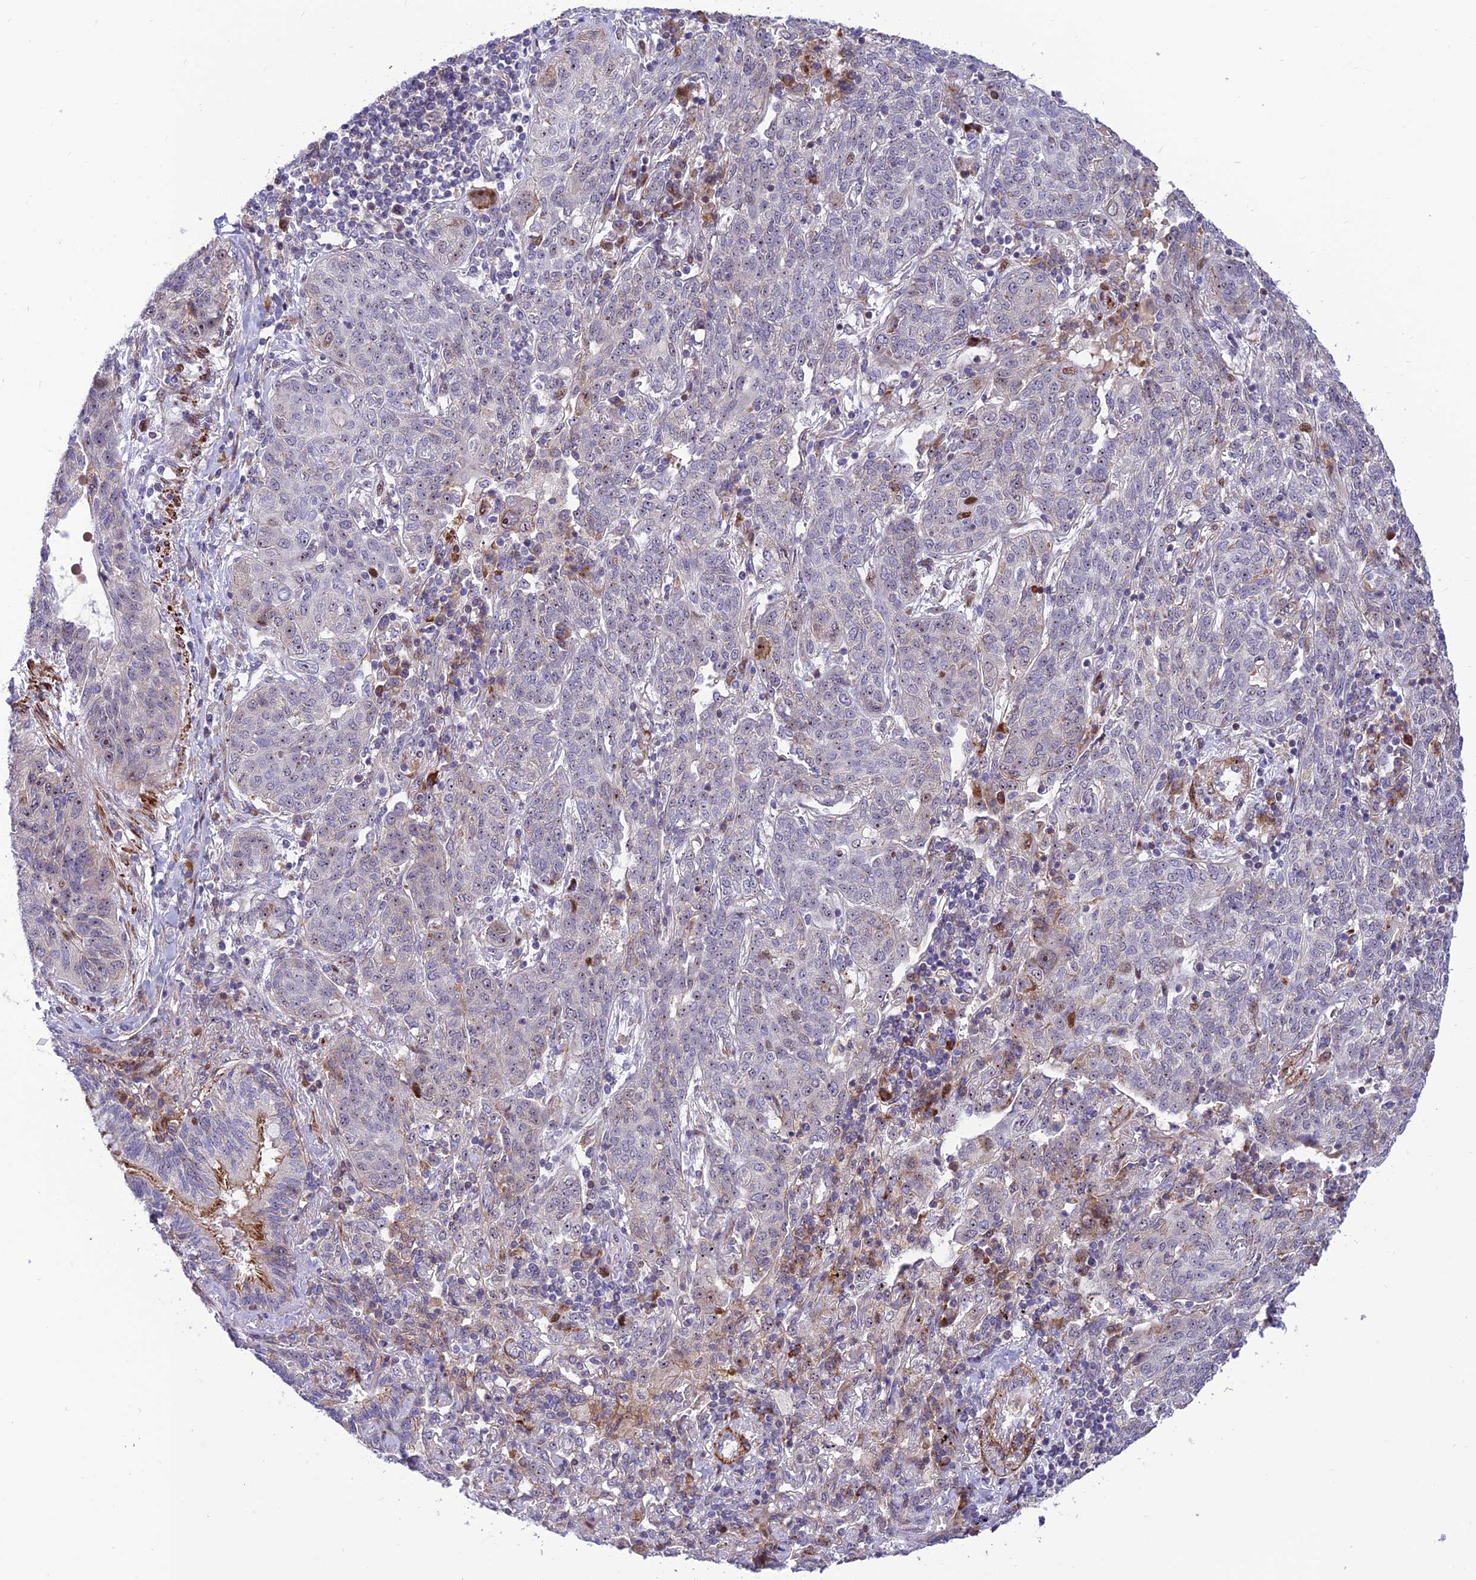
{"staining": {"intensity": "negative", "quantity": "none", "location": "none"}, "tissue": "lung cancer", "cell_type": "Tumor cells", "image_type": "cancer", "snomed": [{"axis": "morphology", "description": "Squamous cell carcinoma, NOS"}, {"axis": "topography", "description": "Lung"}], "caption": "An image of human squamous cell carcinoma (lung) is negative for staining in tumor cells.", "gene": "KBTBD7", "patient": {"sex": "female", "age": 70}}